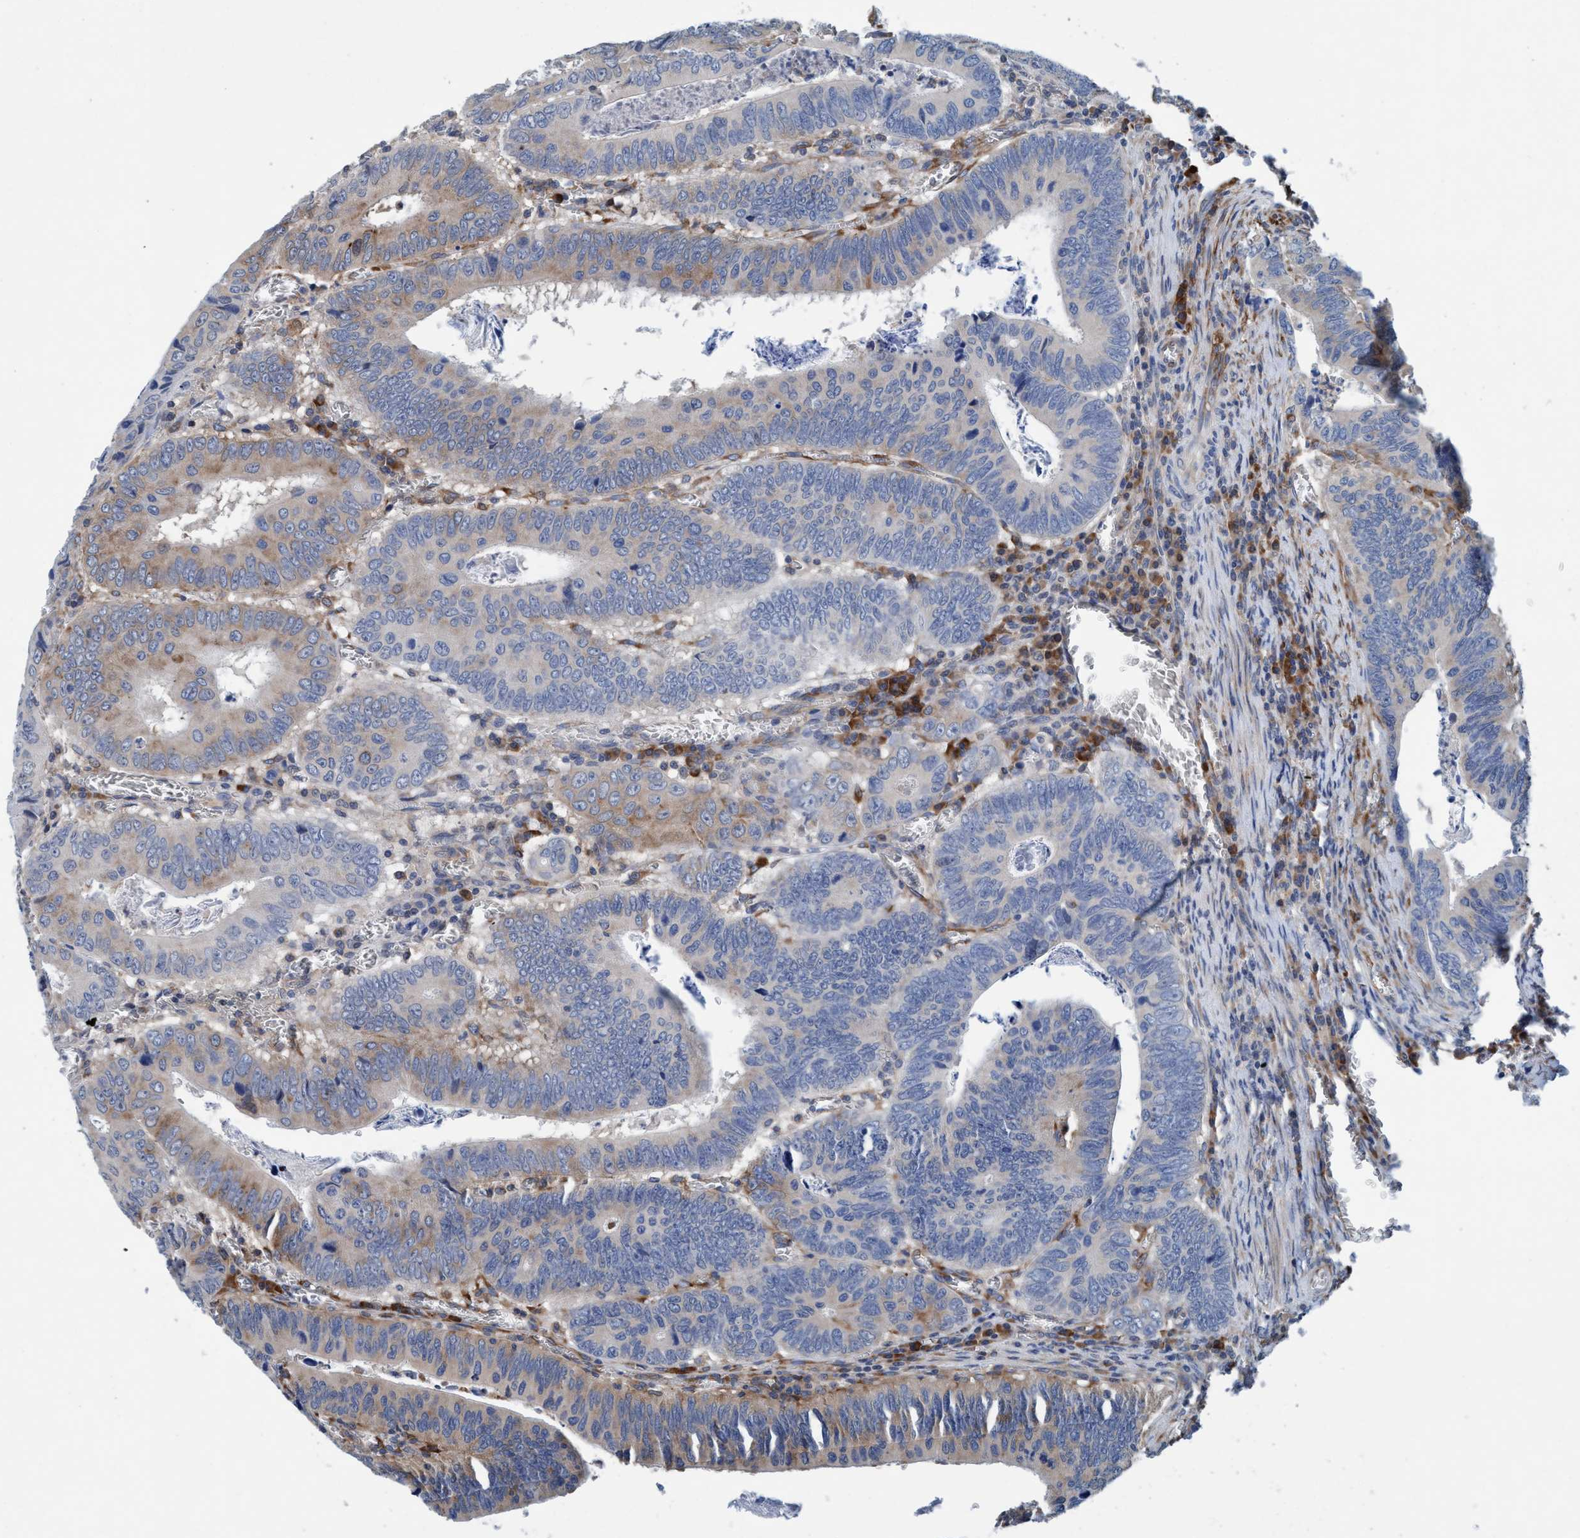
{"staining": {"intensity": "weak", "quantity": ">75%", "location": "cytoplasmic/membranous"}, "tissue": "colorectal cancer", "cell_type": "Tumor cells", "image_type": "cancer", "snomed": [{"axis": "morphology", "description": "Inflammation, NOS"}, {"axis": "morphology", "description": "Adenocarcinoma, NOS"}, {"axis": "topography", "description": "Colon"}], "caption": "Immunohistochemistry (IHC) (DAB (3,3'-diaminobenzidine)) staining of colorectal adenocarcinoma displays weak cytoplasmic/membranous protein expression in about >75% of tumor cells.", "gene": "ENDOG", "patient": {"sex": "male", "age": 72}}